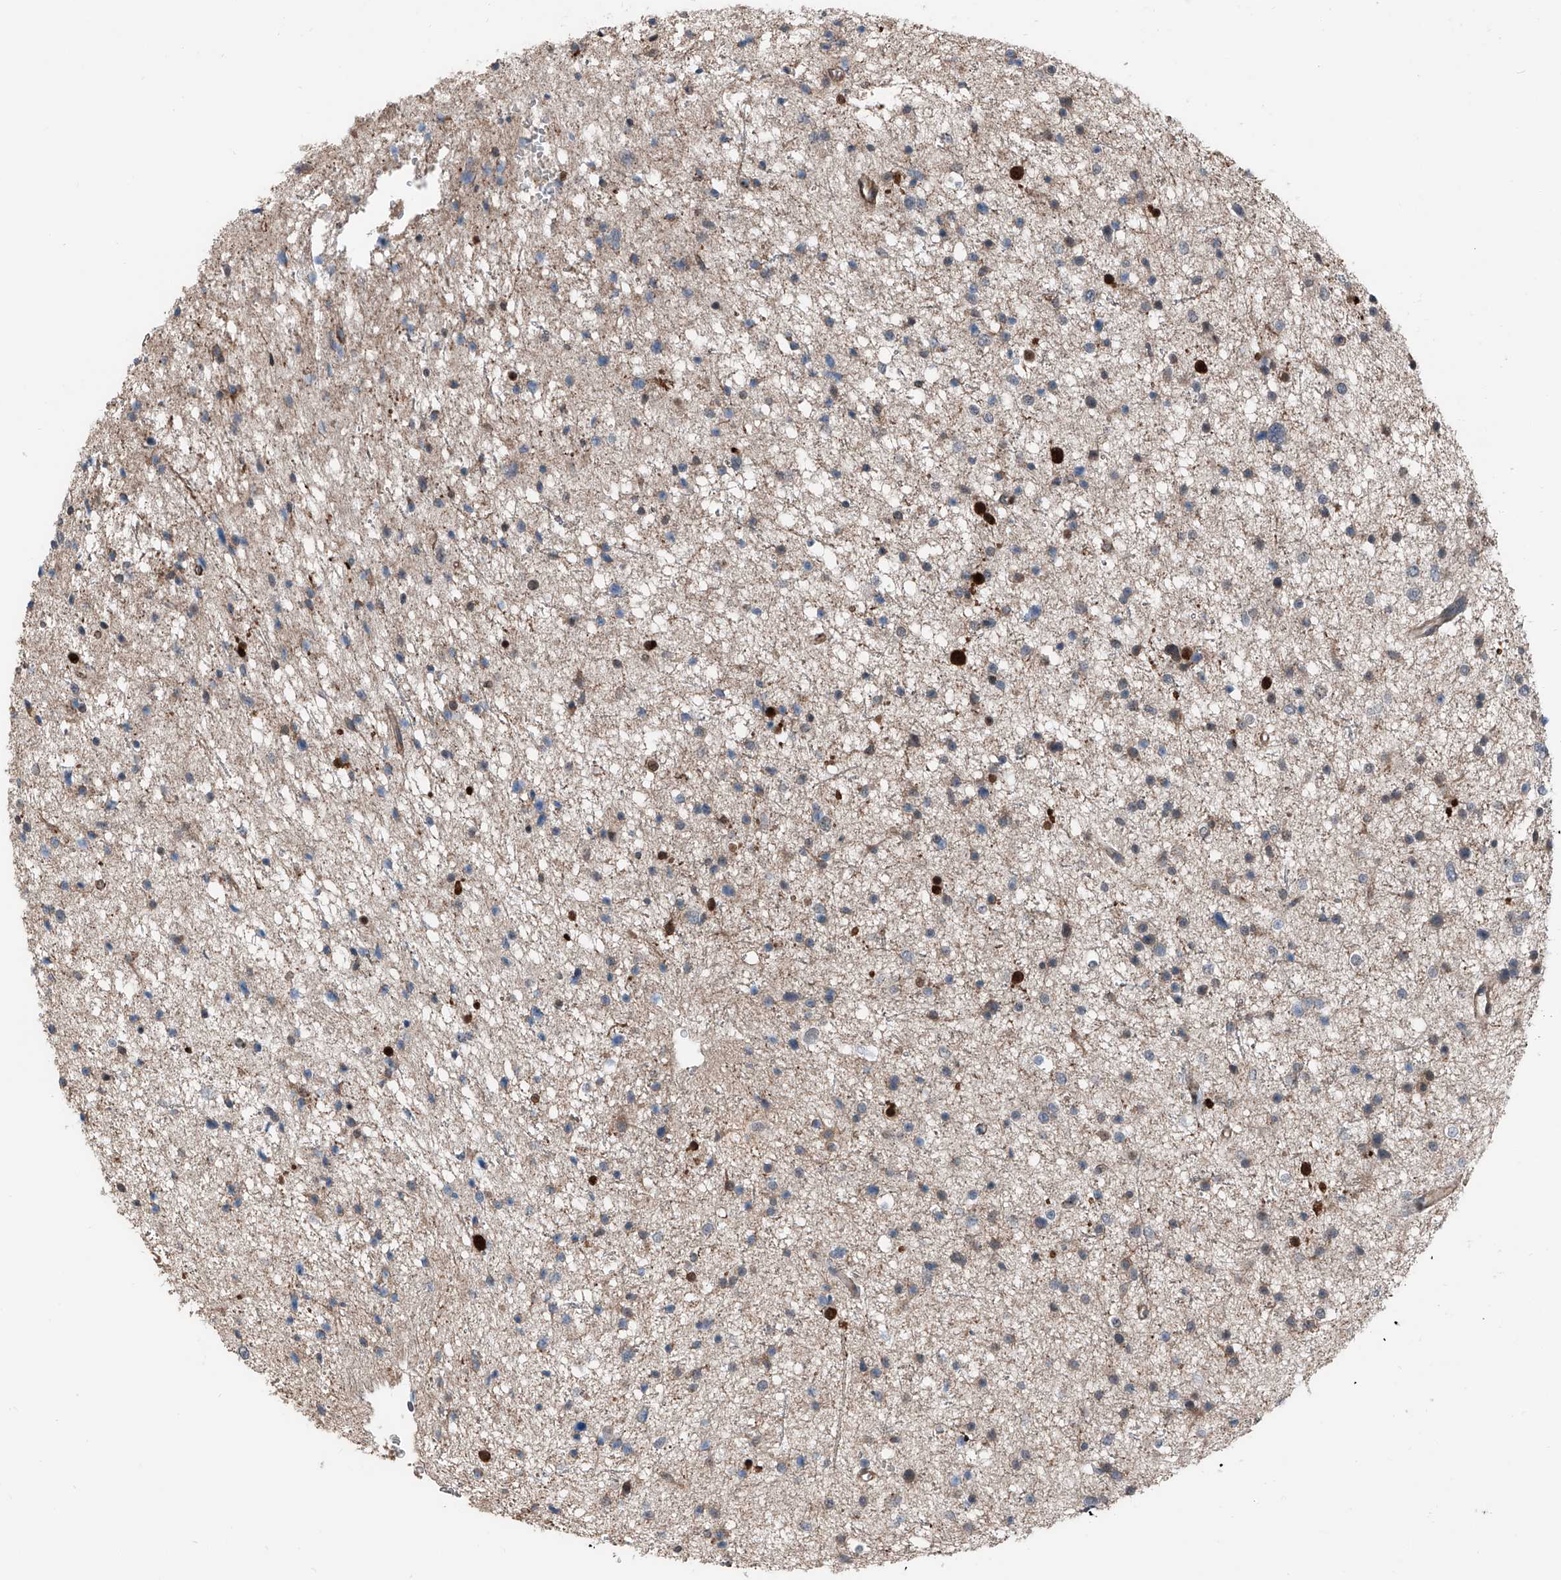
{"staining": {"intensity": "weak", "quantity": "25%-75%", "location": "cytoplasmic/membranous"}, "tissue": "glioma", "cell_type": "Tumor cells", "image_type": "cancer", "snomed": [{"axis": "morphology", "description": "Glioma, malignant, Low grade"}, {"axis": "topography", "description": "Brain"}], "caption": "The image displays immunohistochemical staining of glioma. There is weak cytoplasmic/membranous expression is appreciated in about 25%-75% of tumor cells. The staining was performed using DAB to visualize the protein expression in brown, while the nuclei were stained in blue with hematoxylin (Magnification: 20x).", "gene": "HSPA6", "patient": {"sex": "female", "age": 37}}